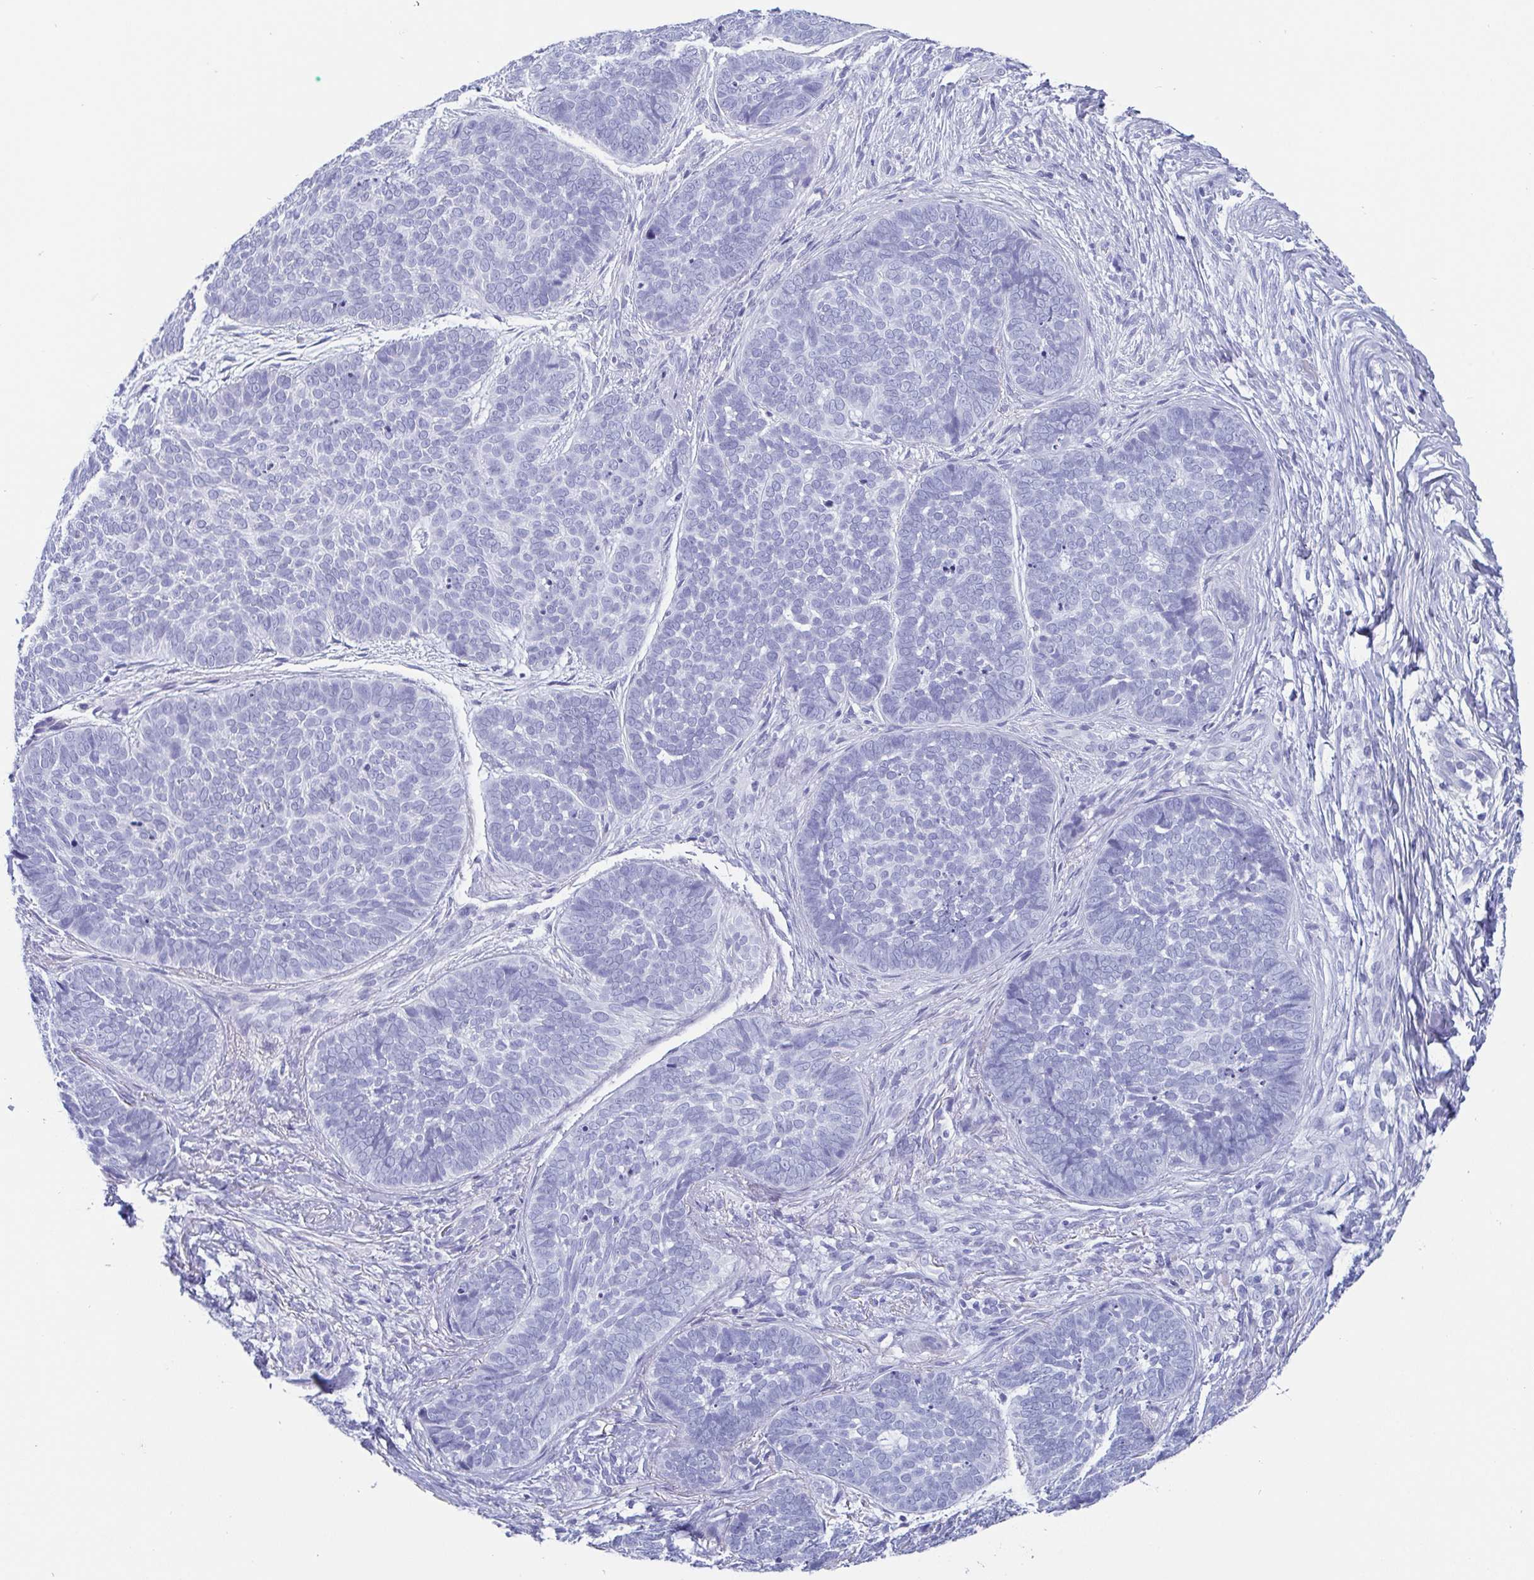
{"staining": {"intensity": "negative", "quantity": "none", "location": "none"}, "tissue": "skin cancer", "cell_type": "Tumor cells", "image_type": "cancer", "snomed": [{"axis": "morphology", "description": "Basal cell carcinoma"}, {"axis": "topography", "description": "Skin"}, {"axis": "topography", "description": "Skin of nose"}], "caption": "This is a photomicrograph of IHC staining of basal cell carcinoma (skin), which shows no positivity in tumor cells. The staining was performed using DAB to visualize the protein expression in brown, while the nuclei were stained in blue with hematoxylin (Magnification: 20x).", "gene": "SCGN", "patient": {"sex": "female", "age": 81}}